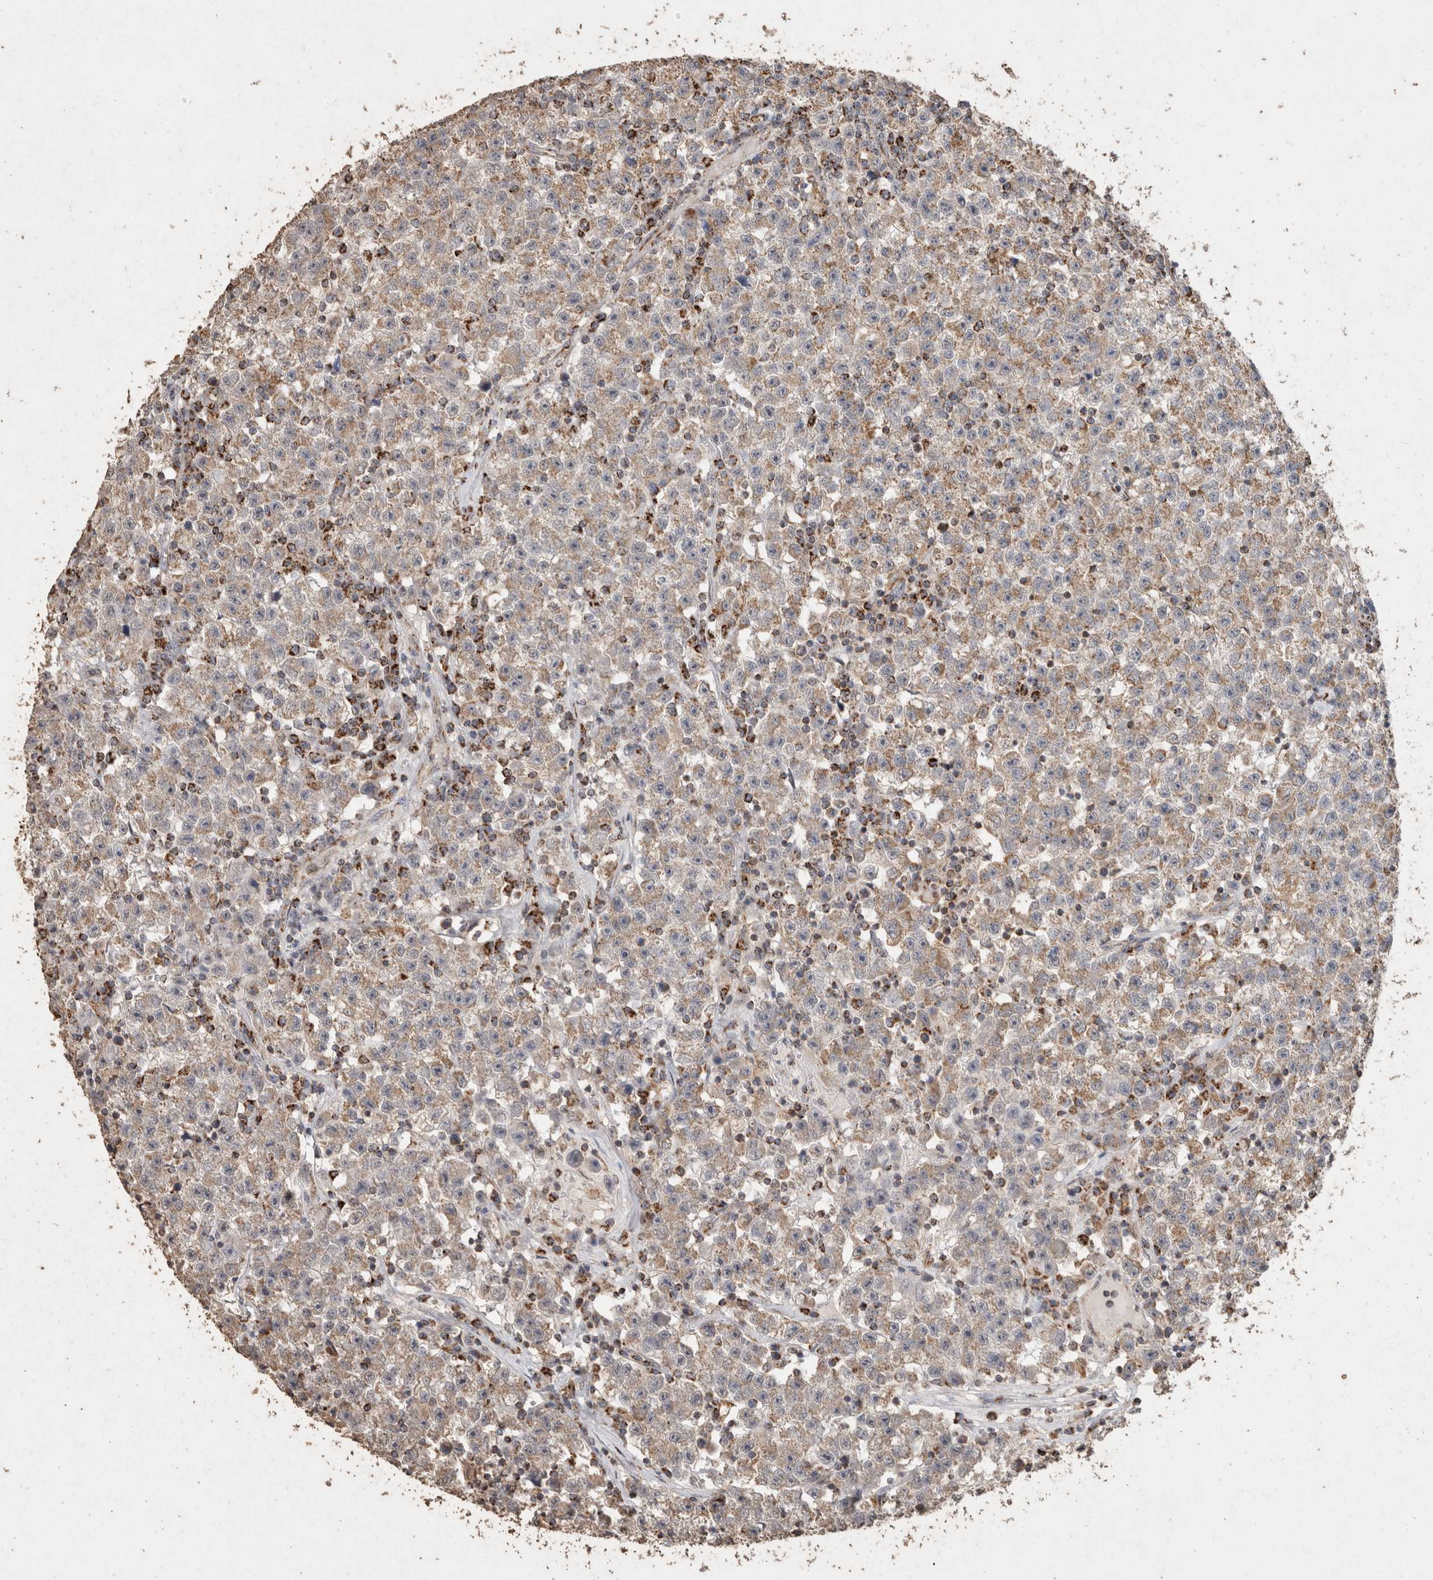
{"staining": {"intensity": "weak", "quantity": ">75%", "location": "cytoplasmic/membranous"}, "tissue": "testis cancer", "cell_type": "Tumor cells", "image_type": "cancer", "snomed": [{"axis": "morphology", "description": "Seminoma, NOS"}, {"axis": "topography", "description": "Testis"}], "caption": "Protein staining of testis cancer tissue reveals weak cytoplasmic/membranous positivity in approximately >75% of tumor cells. The staining was performed using DAB to visualize the protein expression in brown, while the nuclei were stained in blue with hematoxylin (Magnification: 20x).", "gene": "ACADM", "patient": {"sex": "male", "age": 22}}